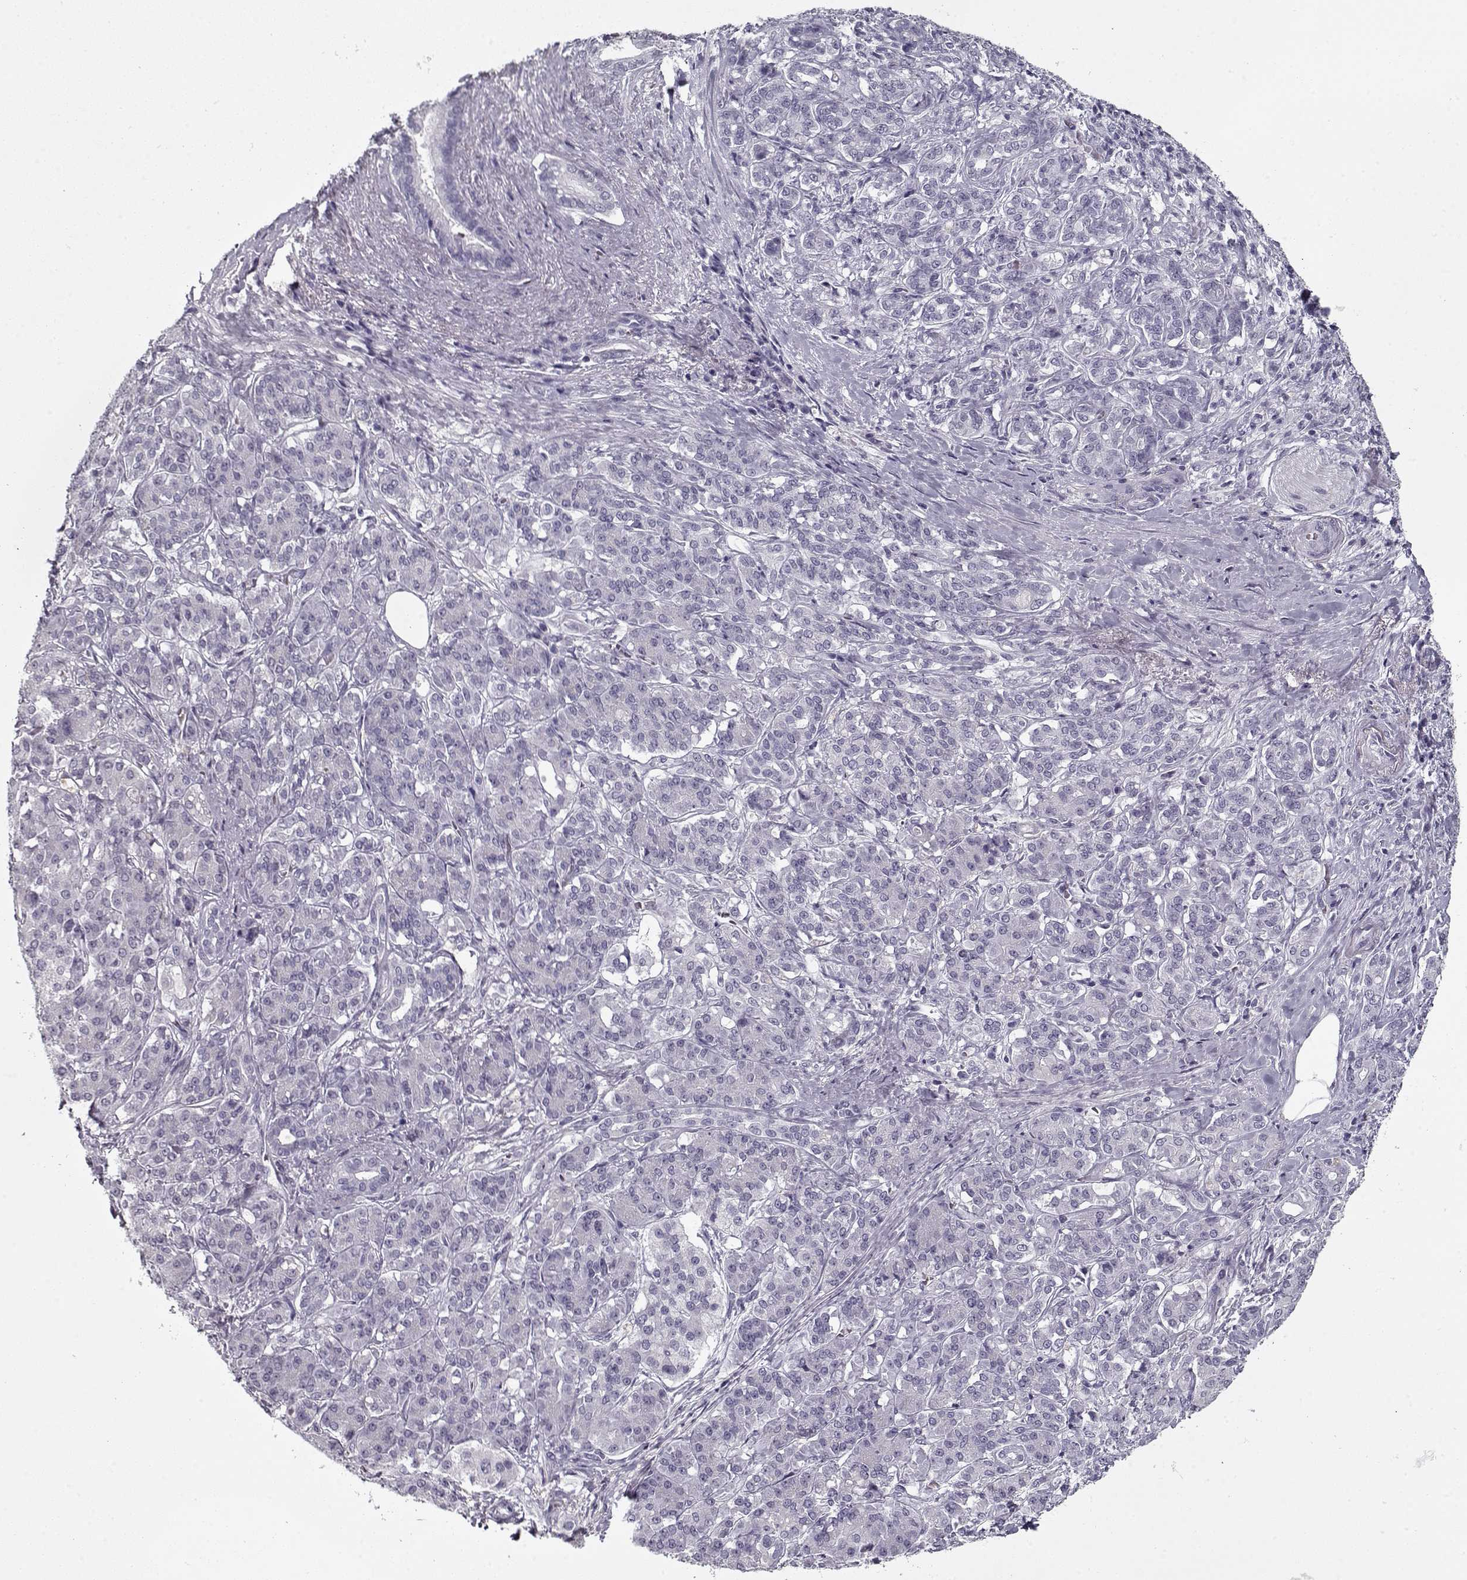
{"staining": {"intensity": "negative", "quantity": "none", "location": "none"}, "tissue": "pancreatic cancer", "cell_type": "Tumor cells", "image_type": "cancer", "snomed": [{"axis": "morphology", "description": "Normal tissue, NOS"}, {"axis": "morphology", "description": "Inflammation, NOS"}, {"axis": "morphology", "description": "Adenocarcinoma, NOS"}, {"axis": "topography", "description": "Pancreas"}], "caption": "A histopathology image of human pancreatic cancer is negative for staining in tumor cells.", "gene": "RNF32", "patient": {"sex": "male", "age": 57}}